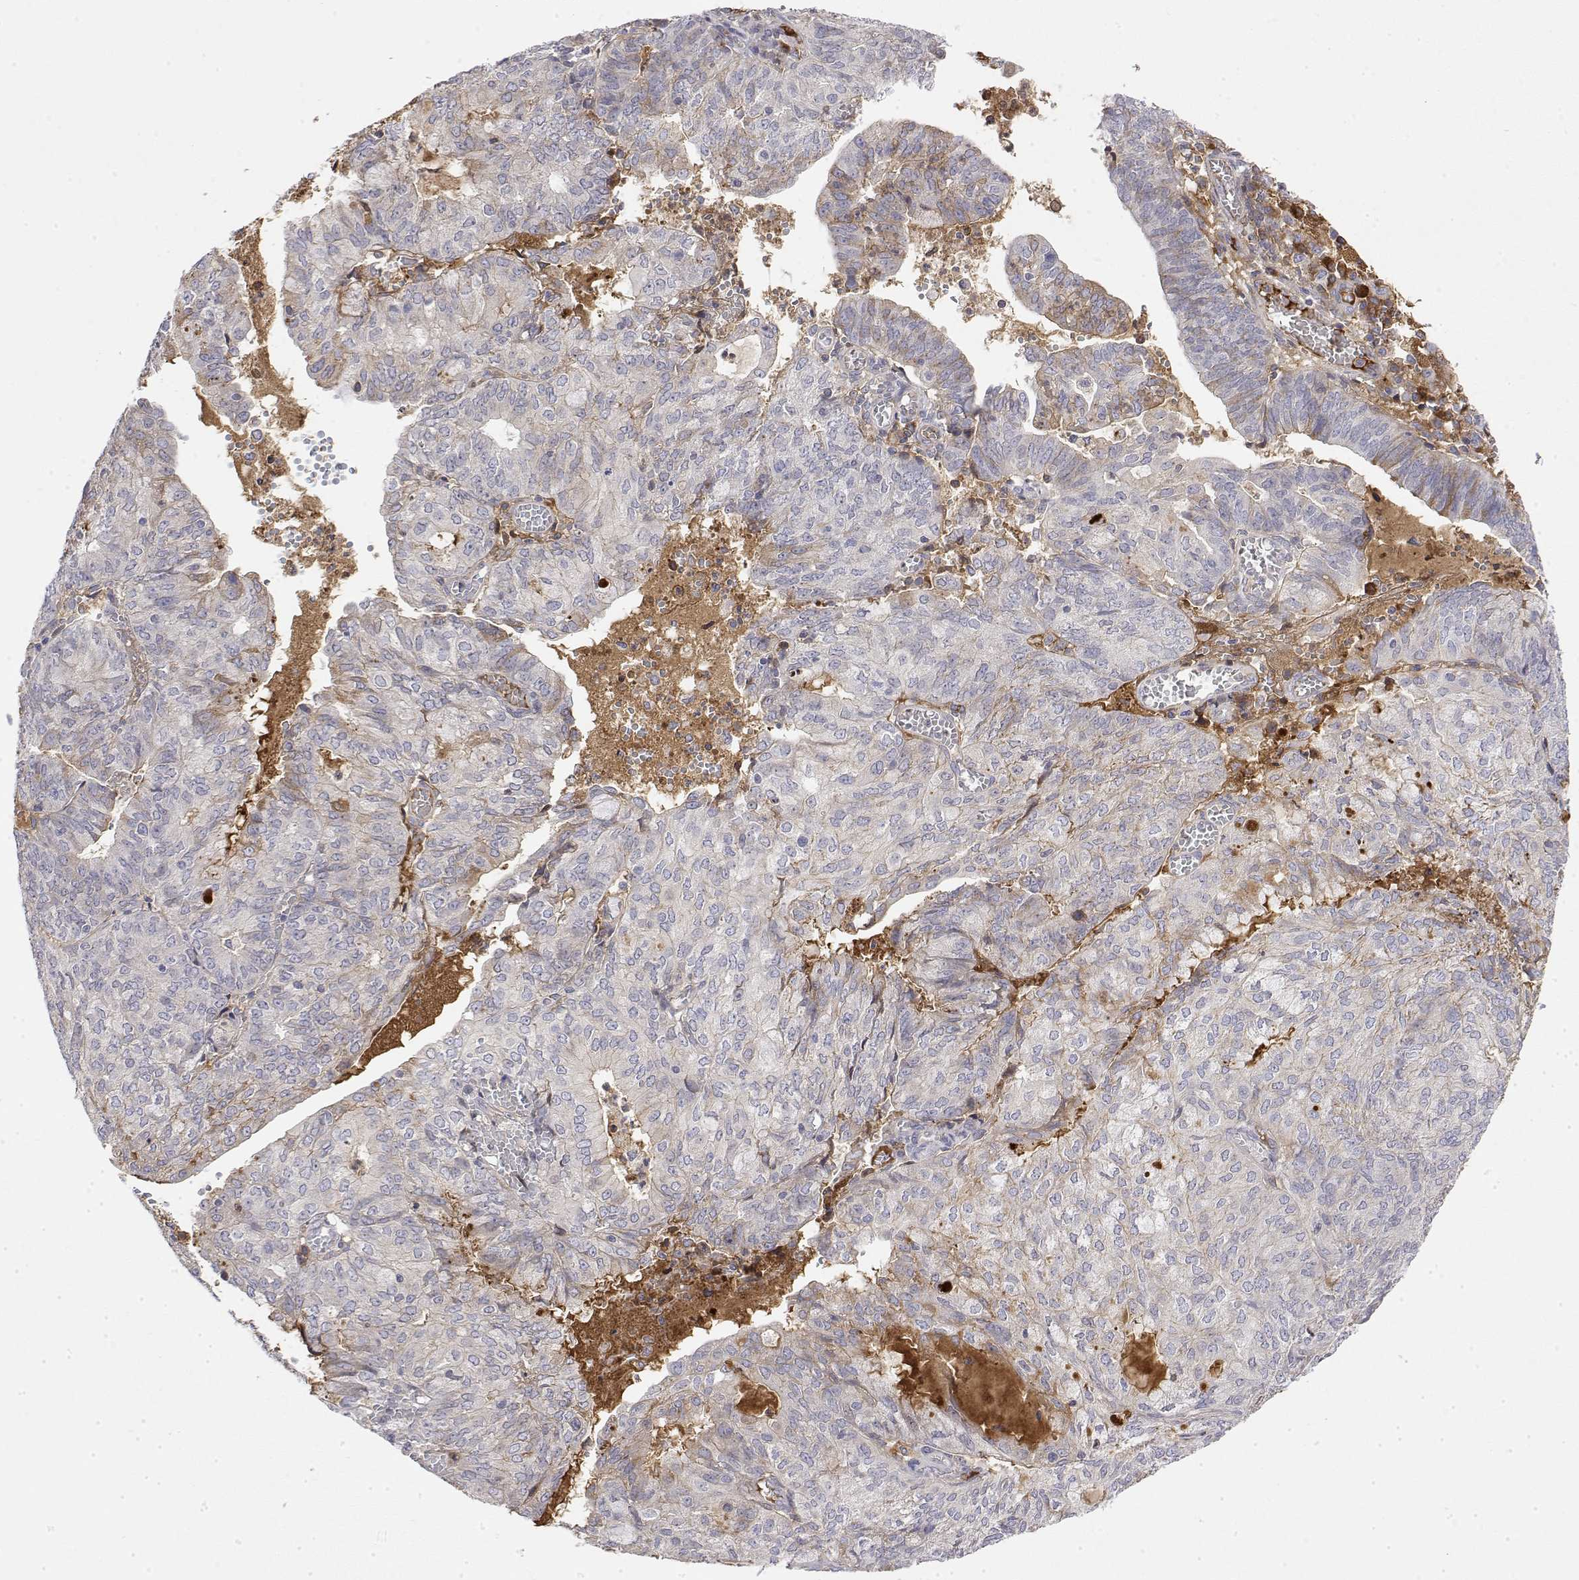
{"staining": {"intensity": "negative", "quantity": "none", "location": "none"}, "tissue": "endometrial cancer", "cell_type": "Tumor cells", "image_type": "cancer", "snomed": [{"axis": "morphology", "description": "Adenocarcinoma, NOS"}, {"axis": "topography", "description": "Endometrium"}], "caption": "Tumor cells are negative for protein expression in human endometrial cancer.", "gene": "IGFBP4", "patient": {"sex": "female", "age": 82}}